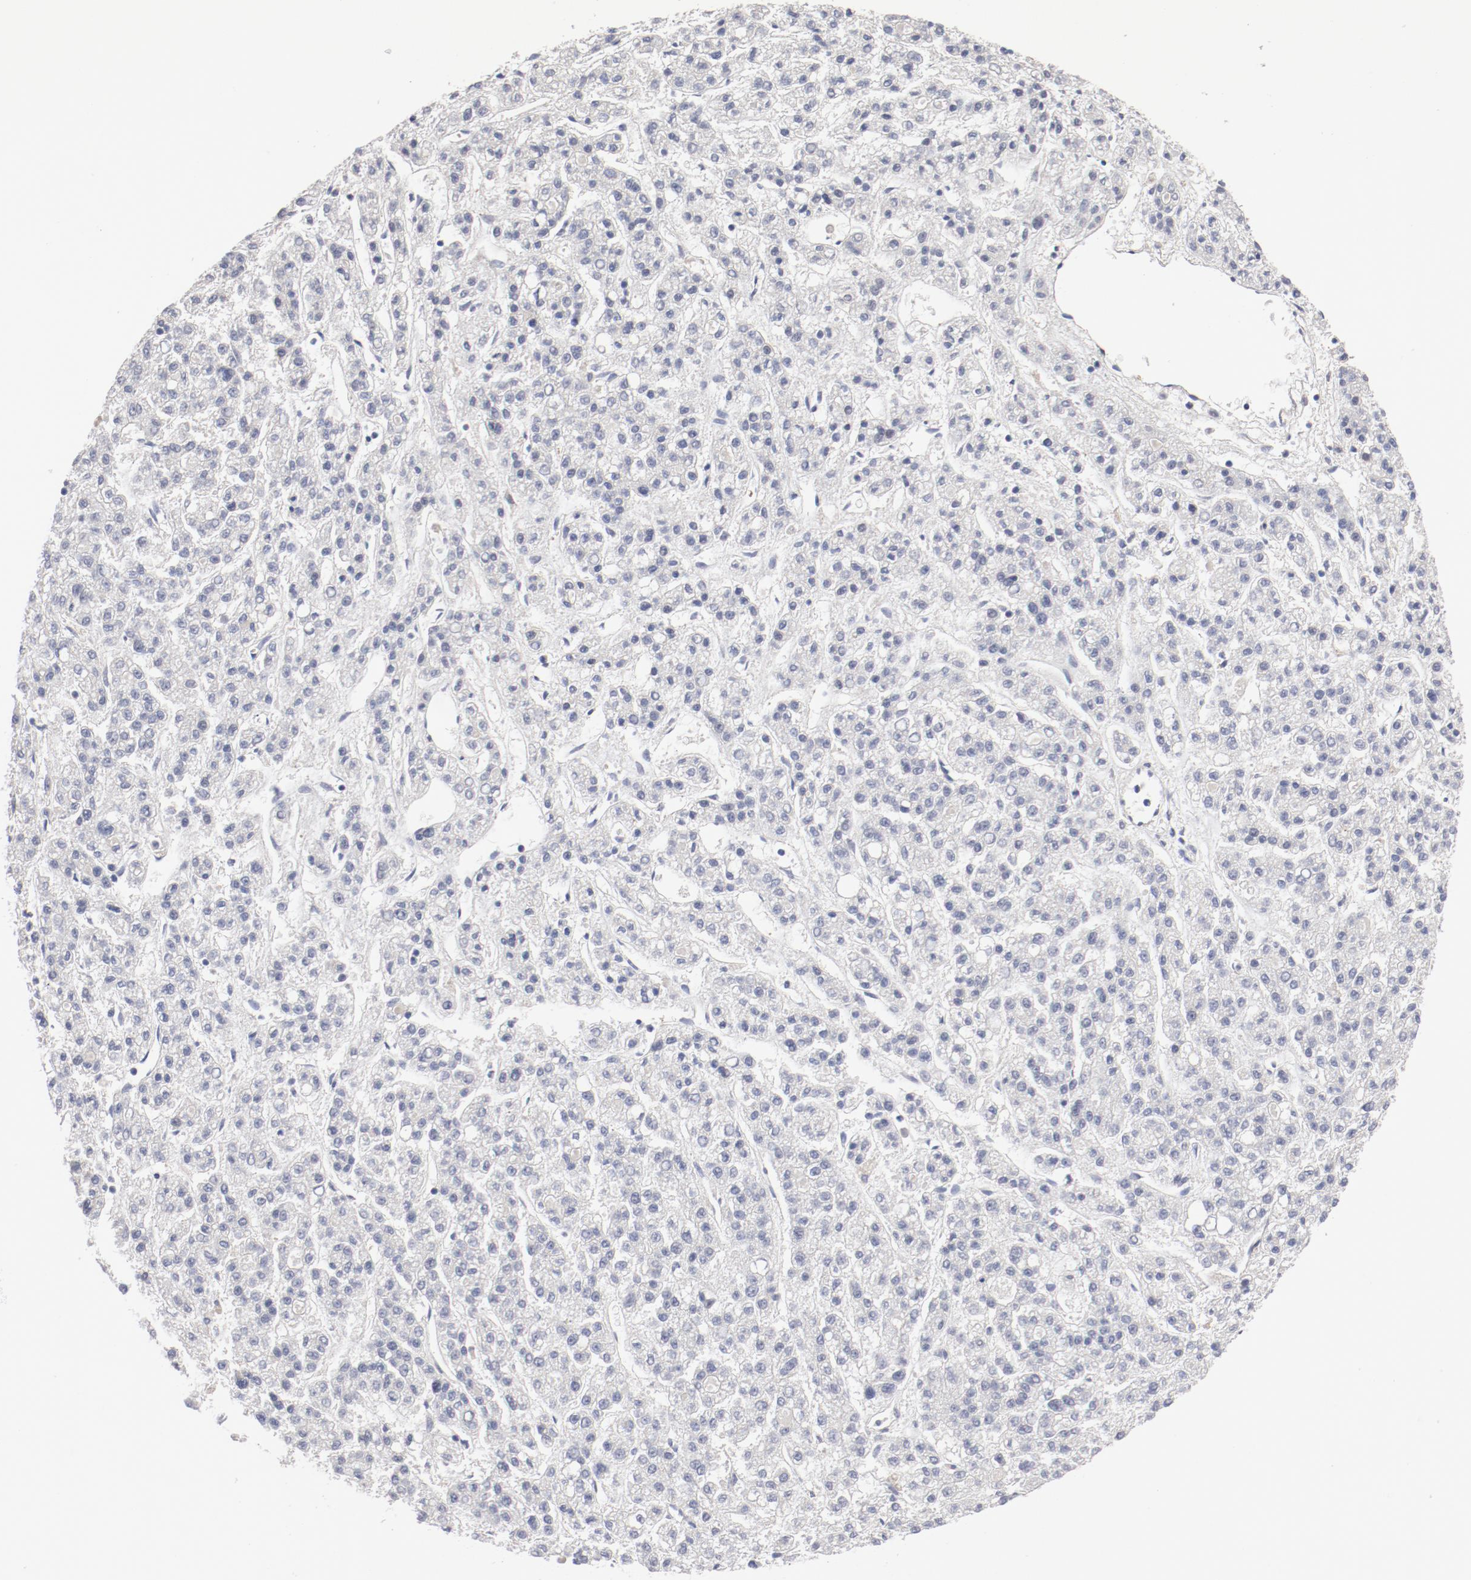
{"staining": {"intensity": "negative", "quantity": "none", "location": "none"}, "tissue": "liver cancer", "cell_type": "Tumor cells", "image_type": "cancer", "snomed": [{"axis": "morphology", "description": "Carcinoma, Hepatocellular, NOS"}, {"axis": "topography", "description": "Liver"}], "caption": "This histopathology image is of liver hepatocellular carcinoma stained with immunohistochemistry to label a protein in brown with the nuclei are counter-stained blue. There is no expression in tumor cells.", "gene": "FSCB", "patient": {"sex": "male", "age": 70}}